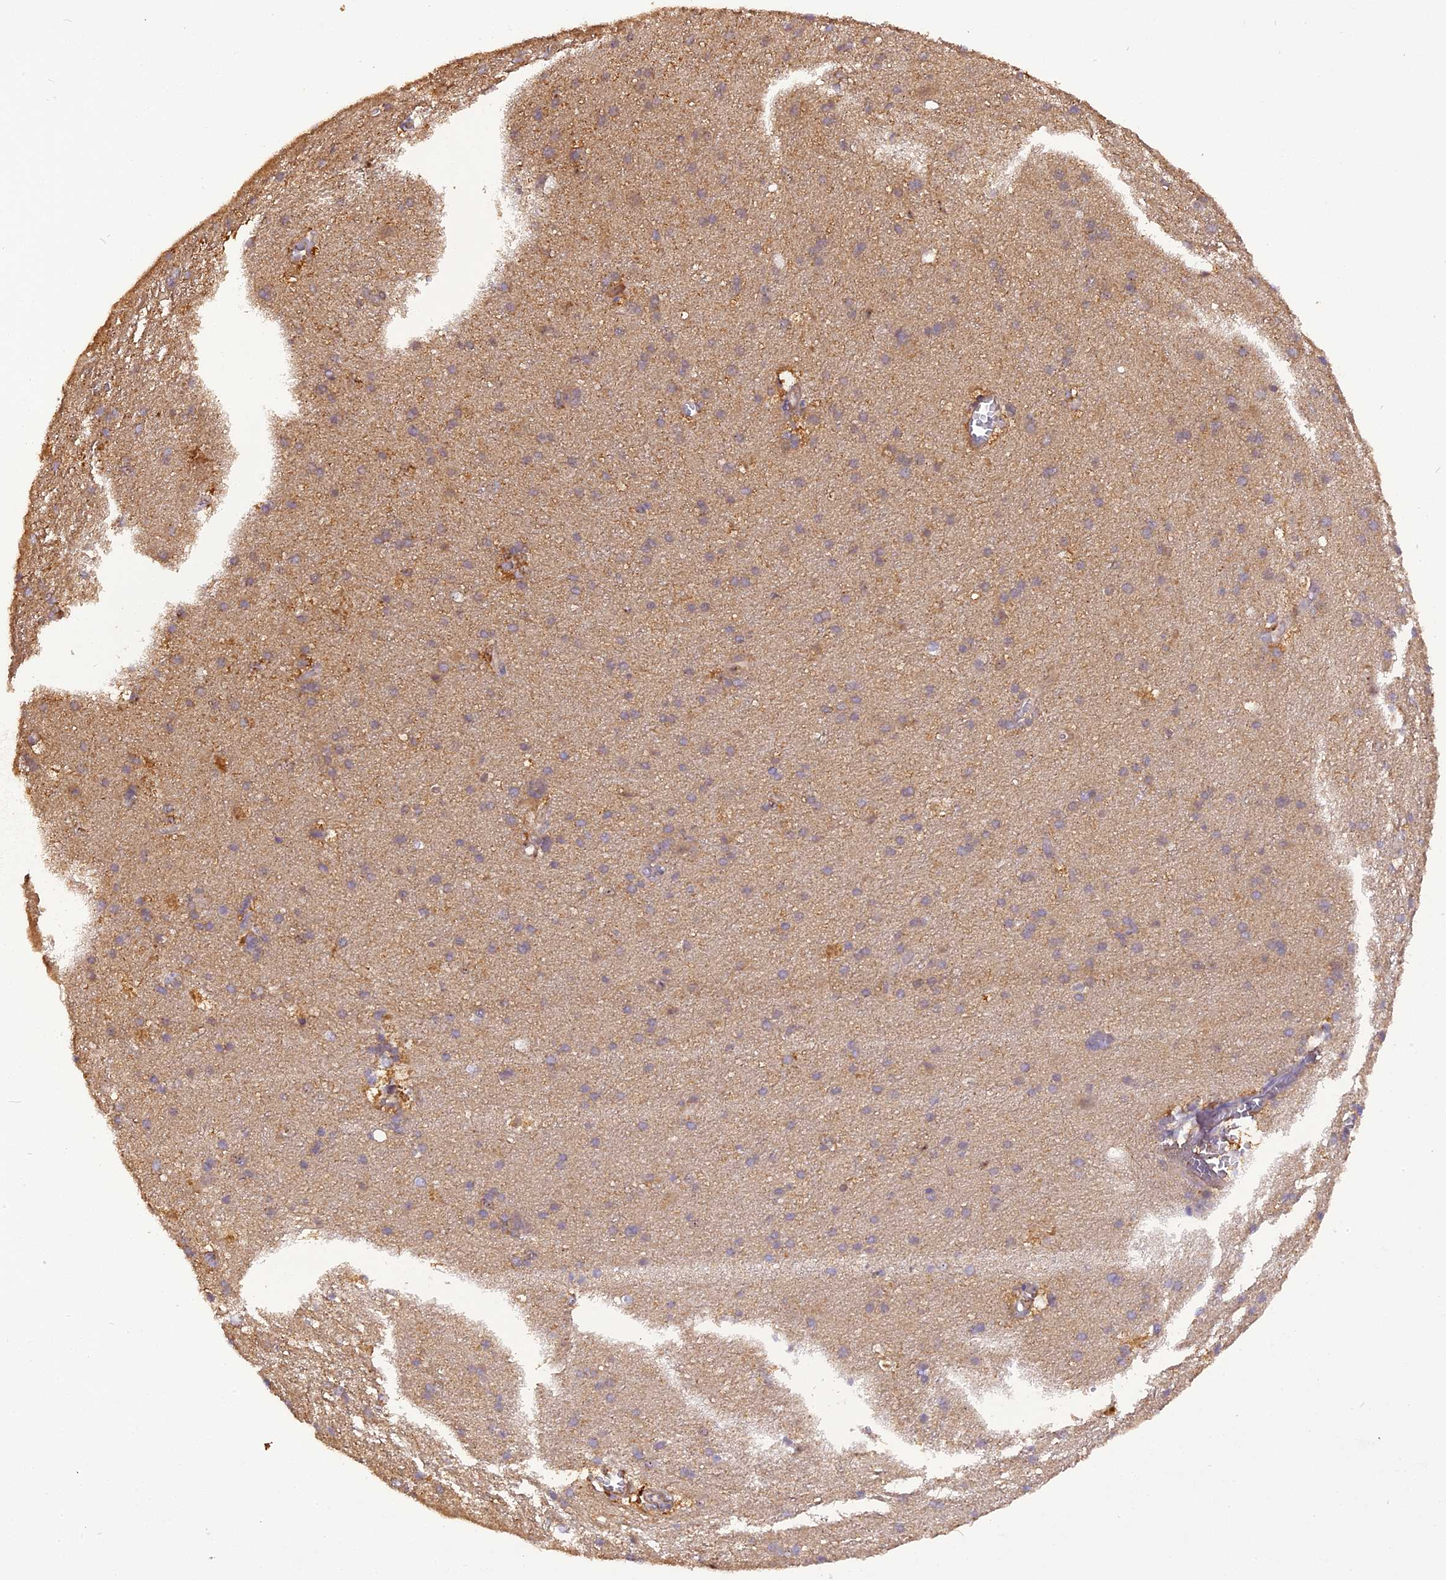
{"staining": {"intensity": "negative", "quantity": "none", "location": "none"}, "tissue": "cerebral cortex", "cell_type": "Endothelial cells", "image_type": "normal", "snomed": [{"axis": "morphology", "description": "Normal tissue, NOS"}, {"axis": "topography", "description": "Cerebral cortex"}], "caption": "The immunohistochemistry (IHC) histopathology image has no significant positivity in endothelial cells of cerebral cortex. The staining was performed using DAB (3,3'-diaminobenzidine) to visualize the protein expression in brown, while the nuclei were stained in blue with hematoxylin (Magnification: 20x).", "gene": "STOML1", "patient": {"sex": "male", "age": 54}}